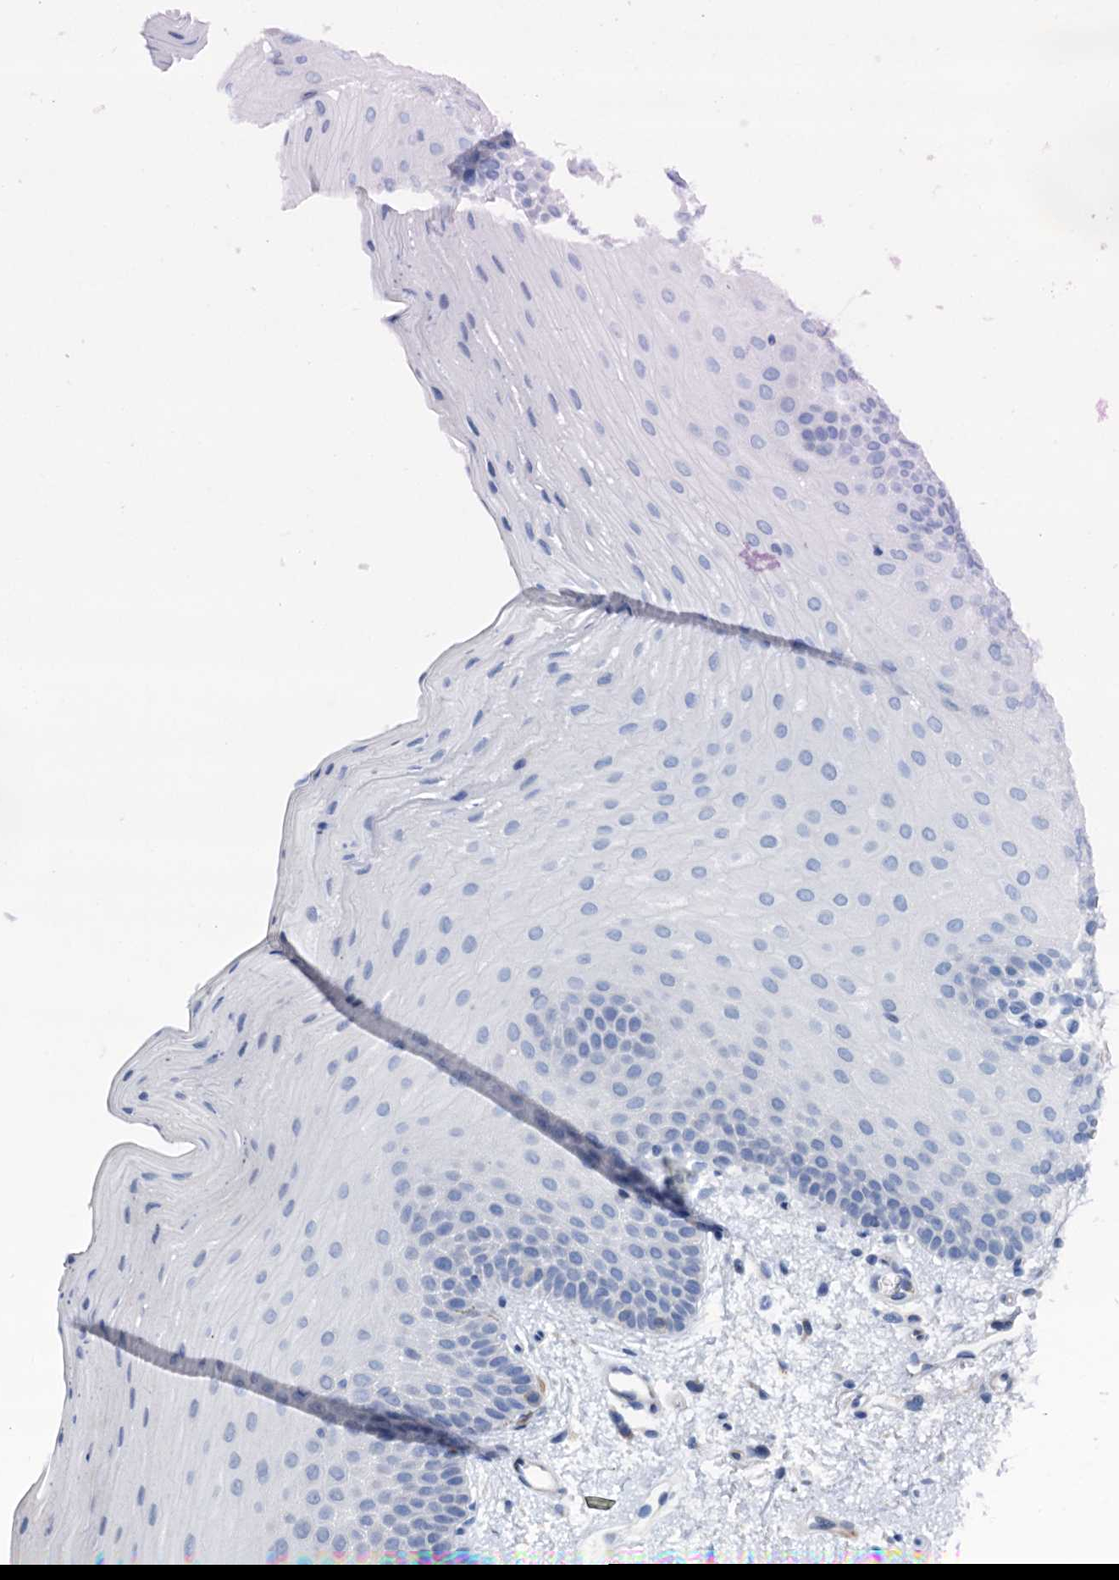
{"staining": {"intensity": "negative", "quantity": "none", "location": "none"}, "tissue": "oral mucosa", "cell_type": "Squamous epithelial cells", "image_type": "normal", "snomed": [{"axis": "morphology", "description": "Normal tissue, NOS"}, {"axis": "topography", "description": "Oral tissue"}], "caption": "Immunohistochemistry (IHC) histopathology image of benign oral mucosa stained for a protein (brown), which reveals no positivity in squamous epithelial cells.", "gene": "ELAC1", "patient": {"sex": "male", "age": 68}}